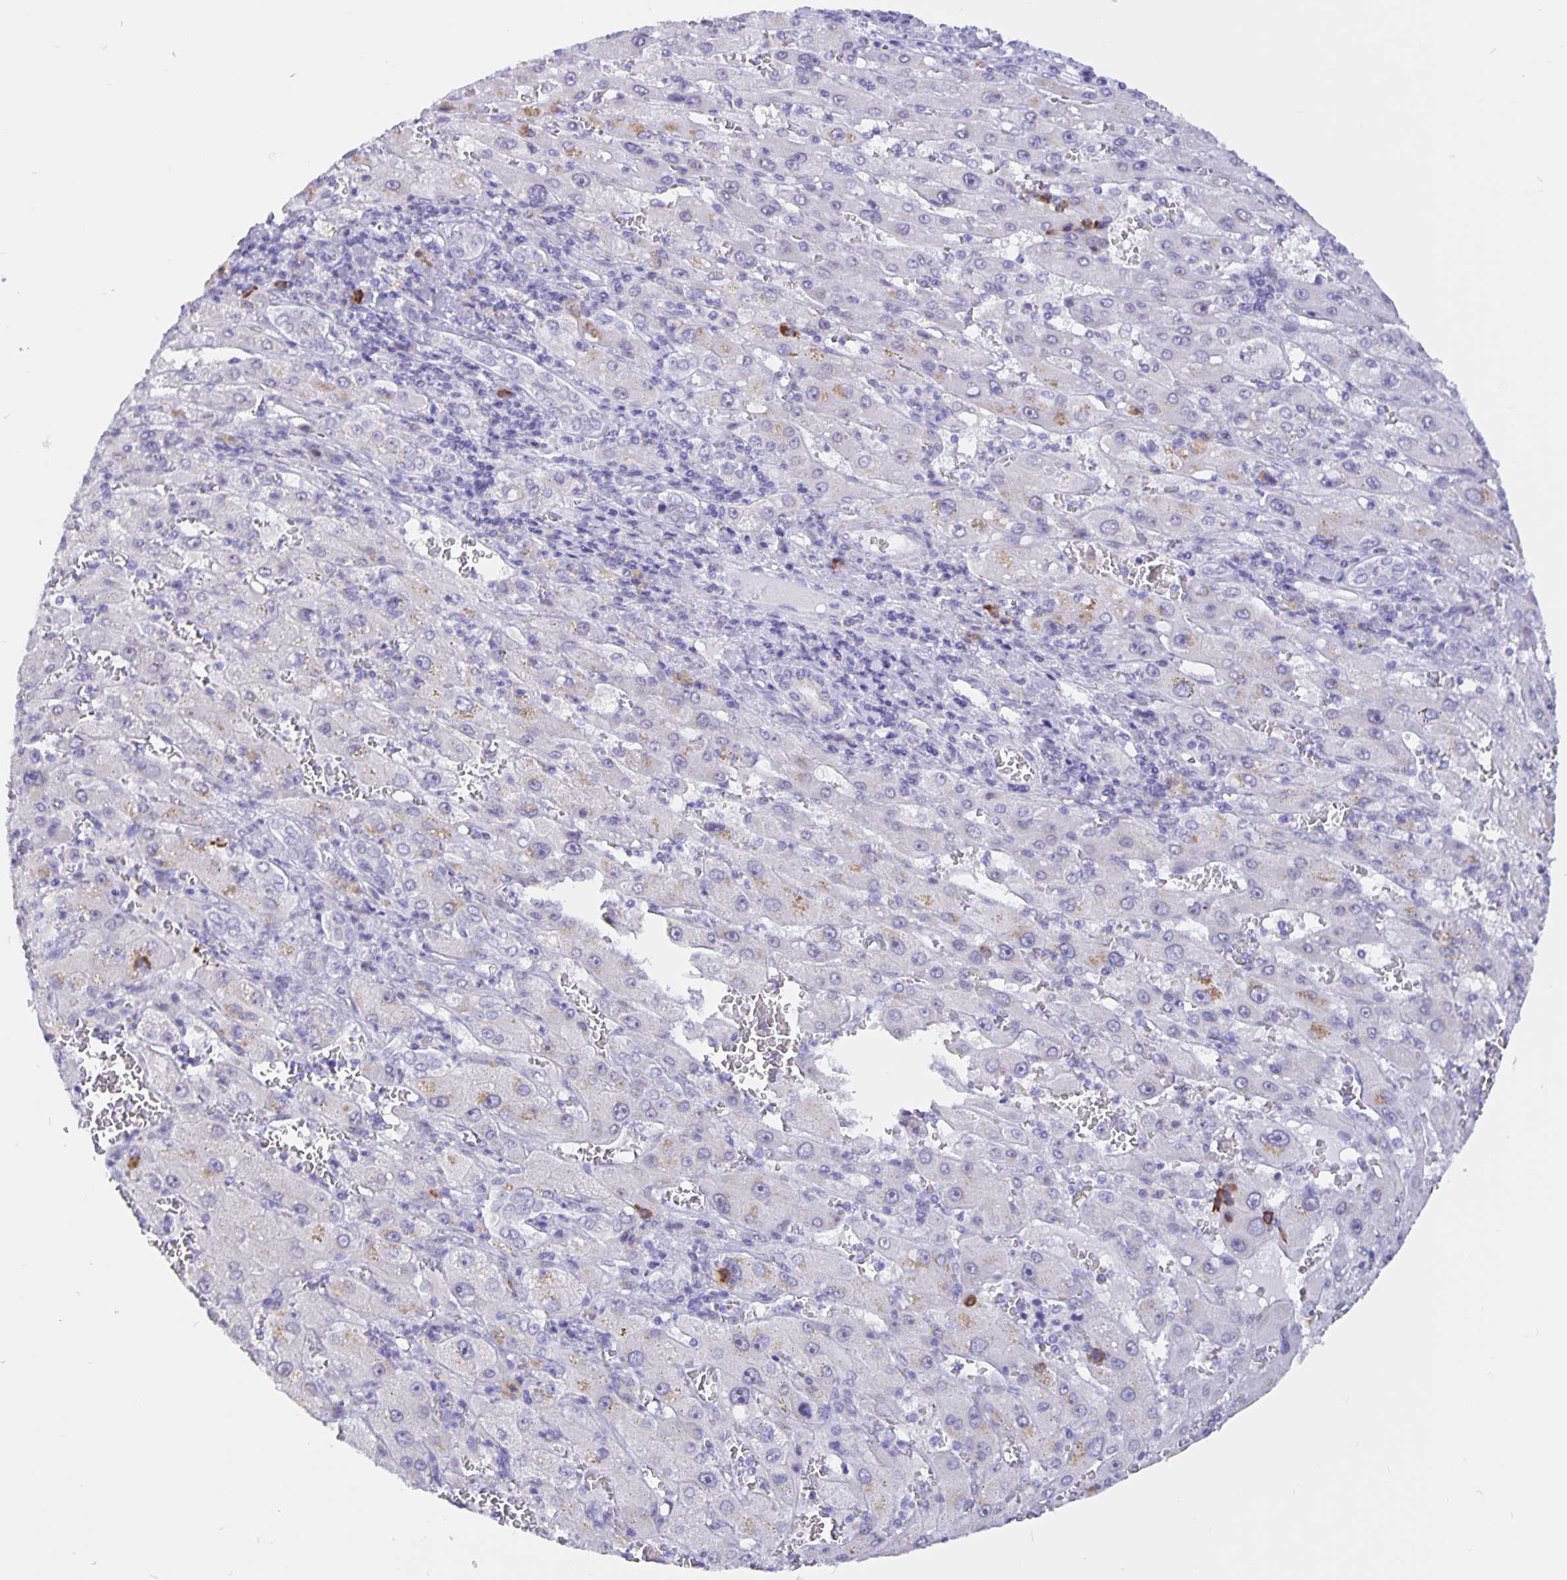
{"staining": {"intensity": "negative", "quantity": "none", "location": "none"}, "tissue": "liver cancer", "cell_type": "Tumor cells", "image_type": "cancer", "snomed": [{"axis": "morphology", "description": "Carcinoma, Hepatocellular, NOS"}, {"axis": "topography", "description": "Liver"}], "caption": "This is an immunohistochemistry (IHC) image of human hepatocellular carcinoma (liver). There is no positivity in tumor cells.", "gene": "ERMN", "patient": {"sex": "female", "age": 73}}